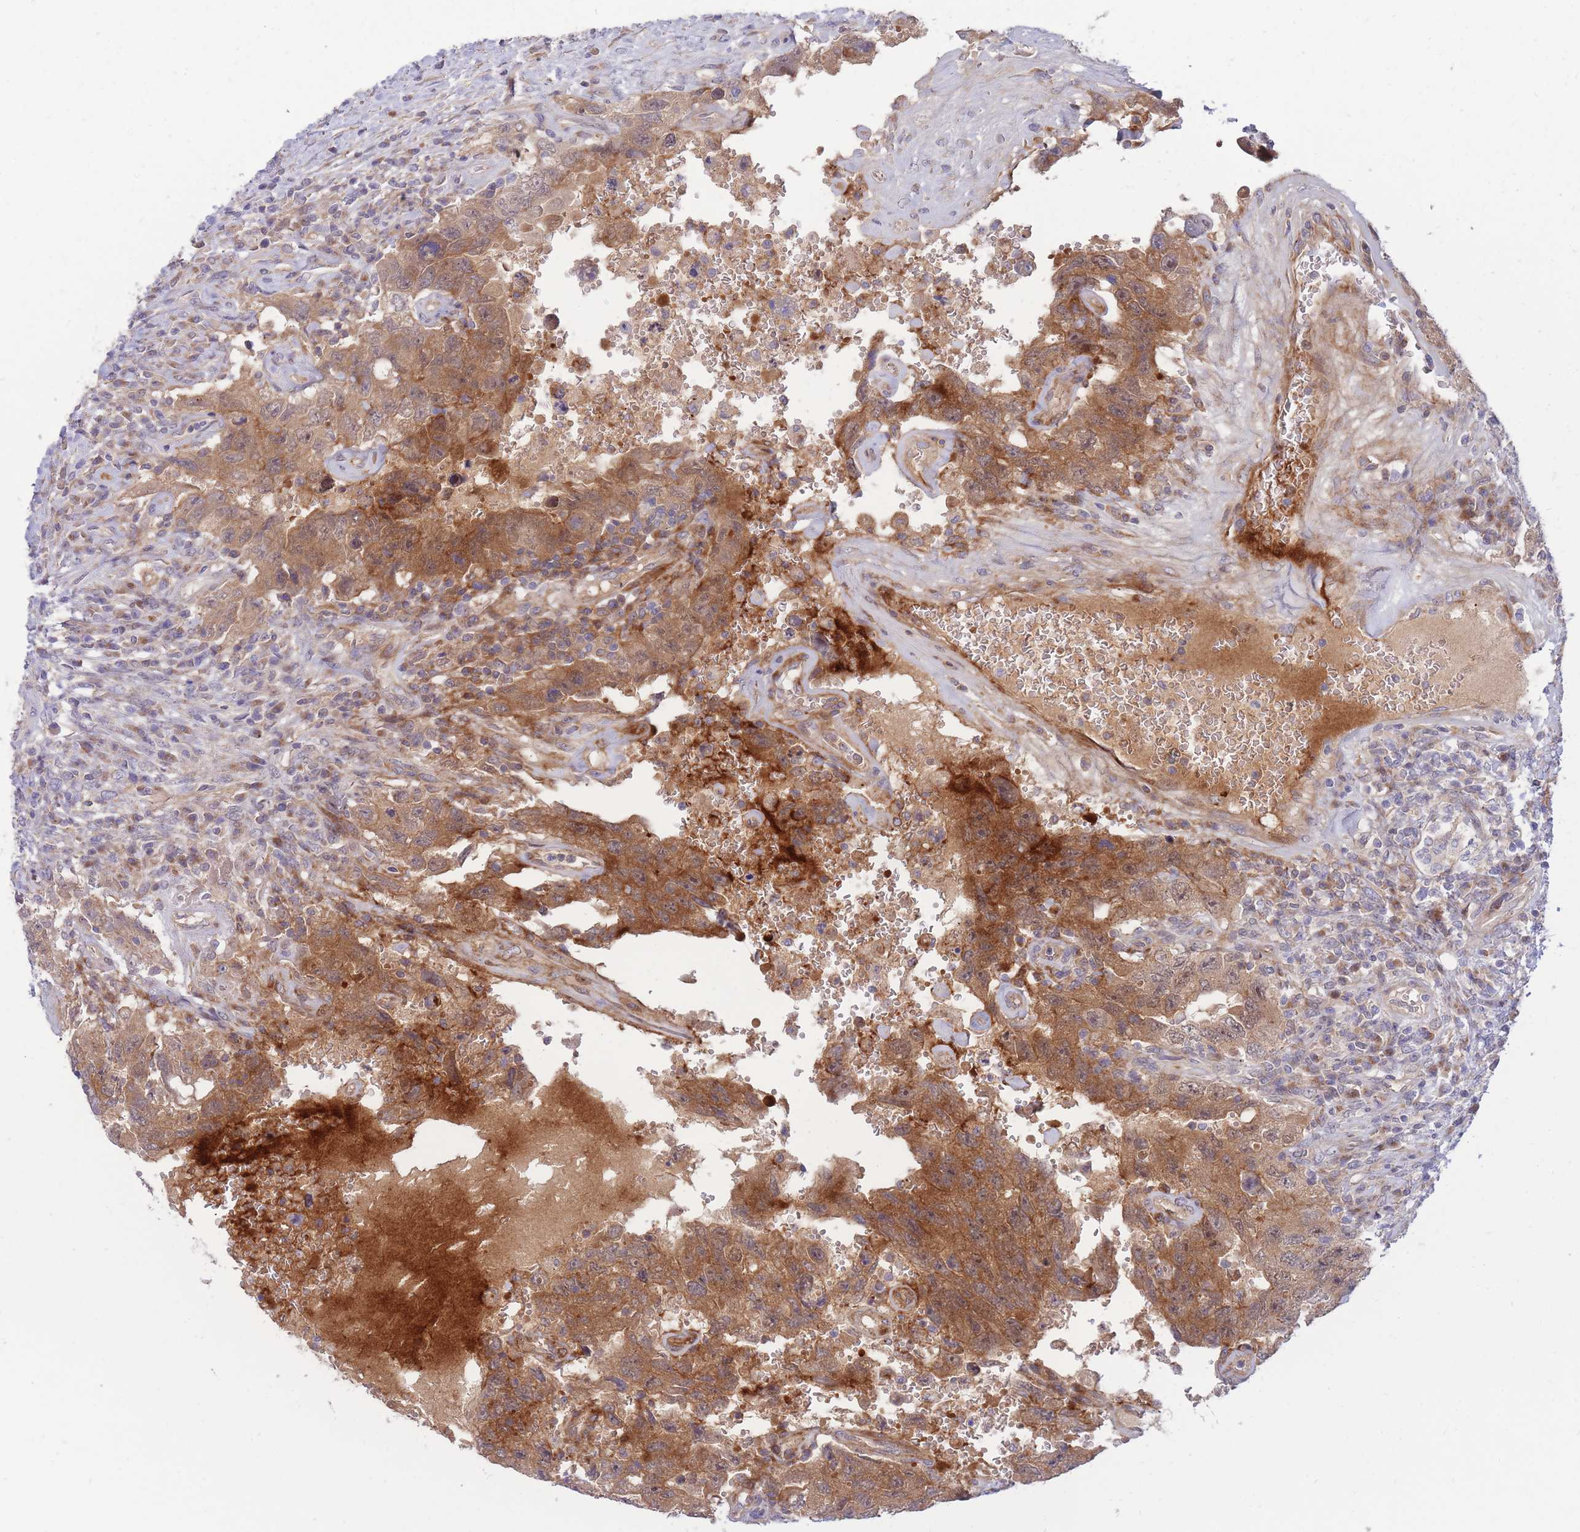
{"staining": {"intensity": "moderate", "quantity": ">75%", "location": "cytoplasmic/membranous"}, "tissue": "testis cancer", "cell_type": "Tumor cells", "image_type": "cancer", "snomed": [{"axis": "morphology", "description": "Carcinoma, Embryonal, NOS"}, {"axis": "topography", "description": "Testis"}], "caption": "IHC image of neoplastic tissue: human testis embryonal carcinoma stained using IHC displays medium levels of moderate protein expression localized specifically in the cytoplasmic/membranous of tumor cells, appearing as a cytoplasmic/membranous brown color.", "gene": "APOL4", "patient": {"sex": "male", "age": 26}}